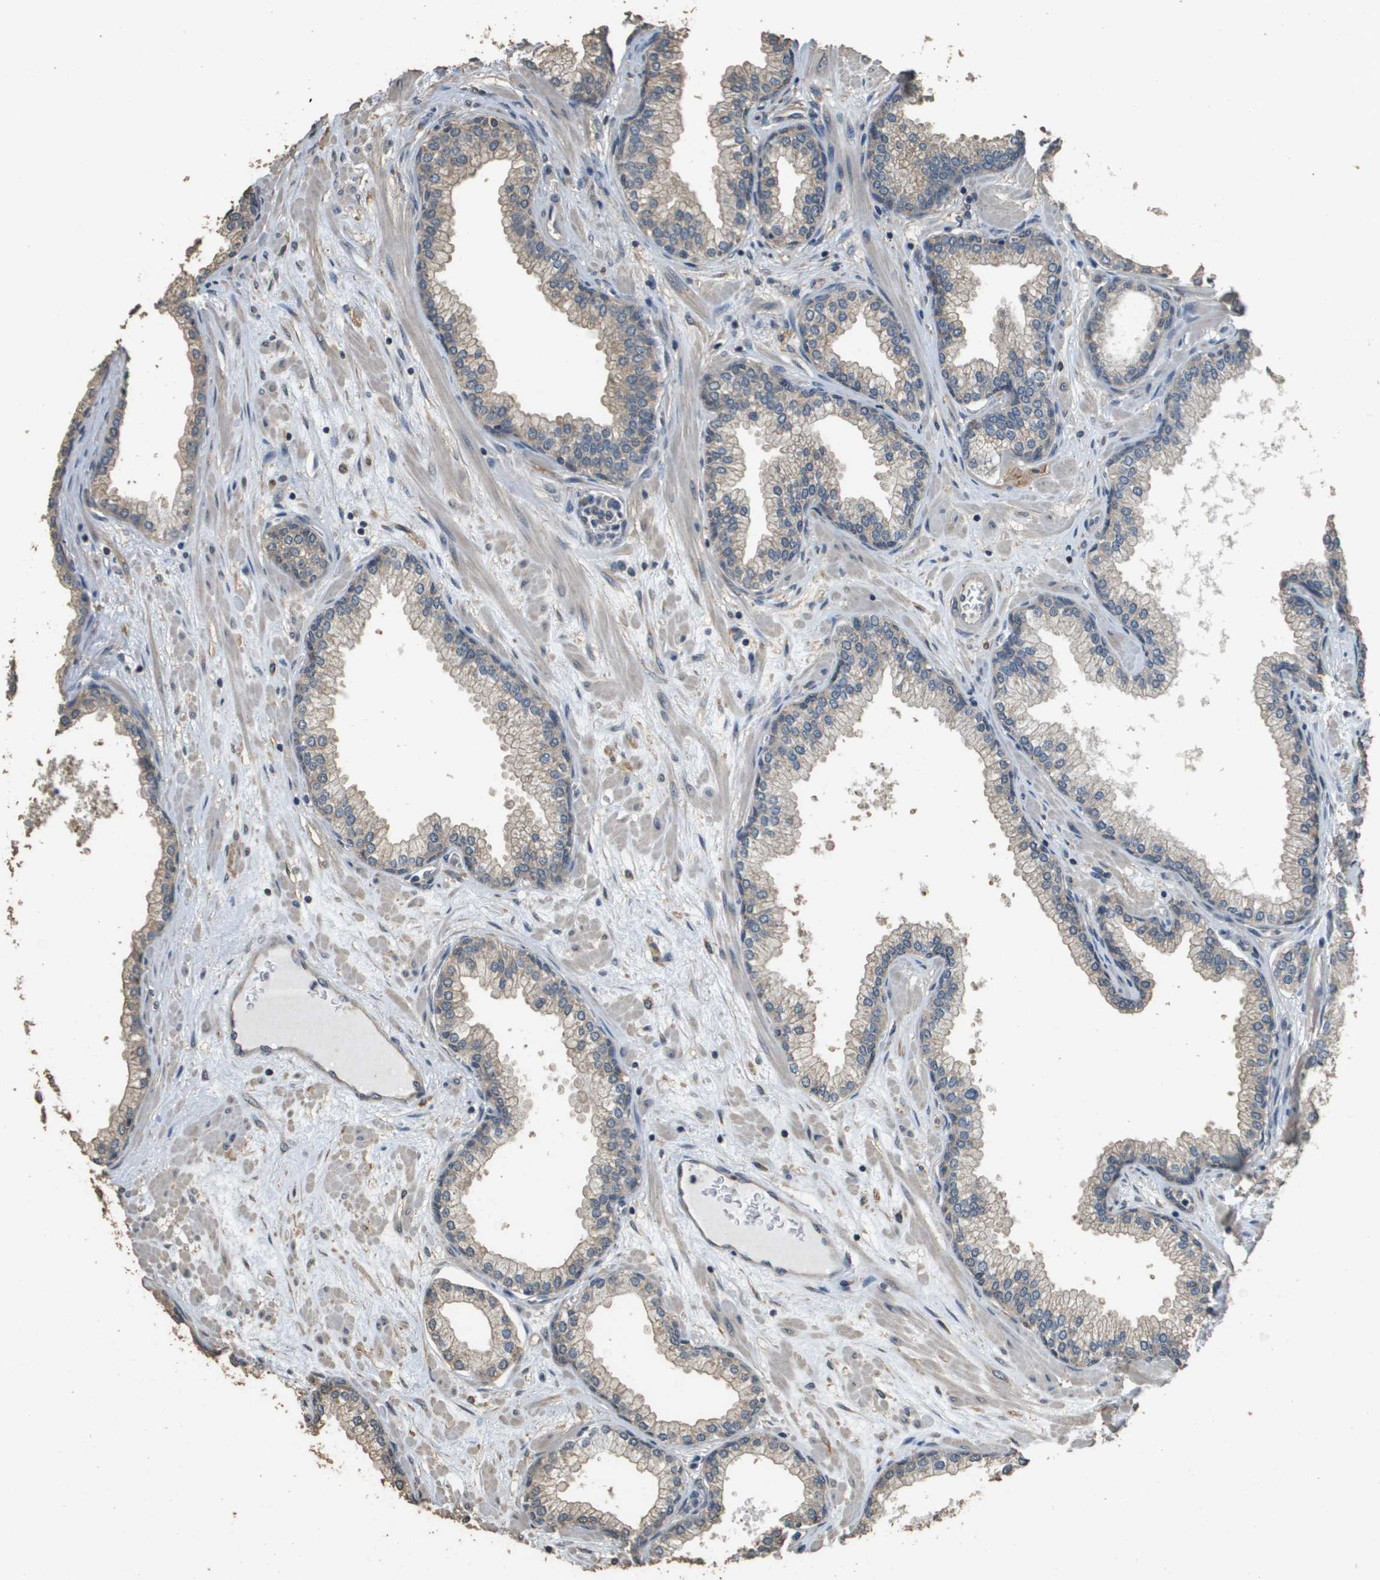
{"staining": {"intensity": "weak", "quantity": ">75%", "location": "cytoplasmic/membranous"}, "tissue": "prostate", "cell_type": "Glandular cells", "image_type": "normal", "snomed": [{"axis": "morphology", "description": "Normal tissue, NOS"}, {"axis": "morphology", "description": "Urothelial carcinoma, Low grade"}, {"axis": "topography", "description": "Urinary bladder"}, {"axis": "topography", "description": "Prostate"}], "caption": "DAB immunohistochemical staining of normal human prostate exhibits weak cytoplasmic/membranous protein positivity in approximately >75% of glandular cells.", "gene": "RAB6B", "patient": {"sex": "male", "age": 60}}